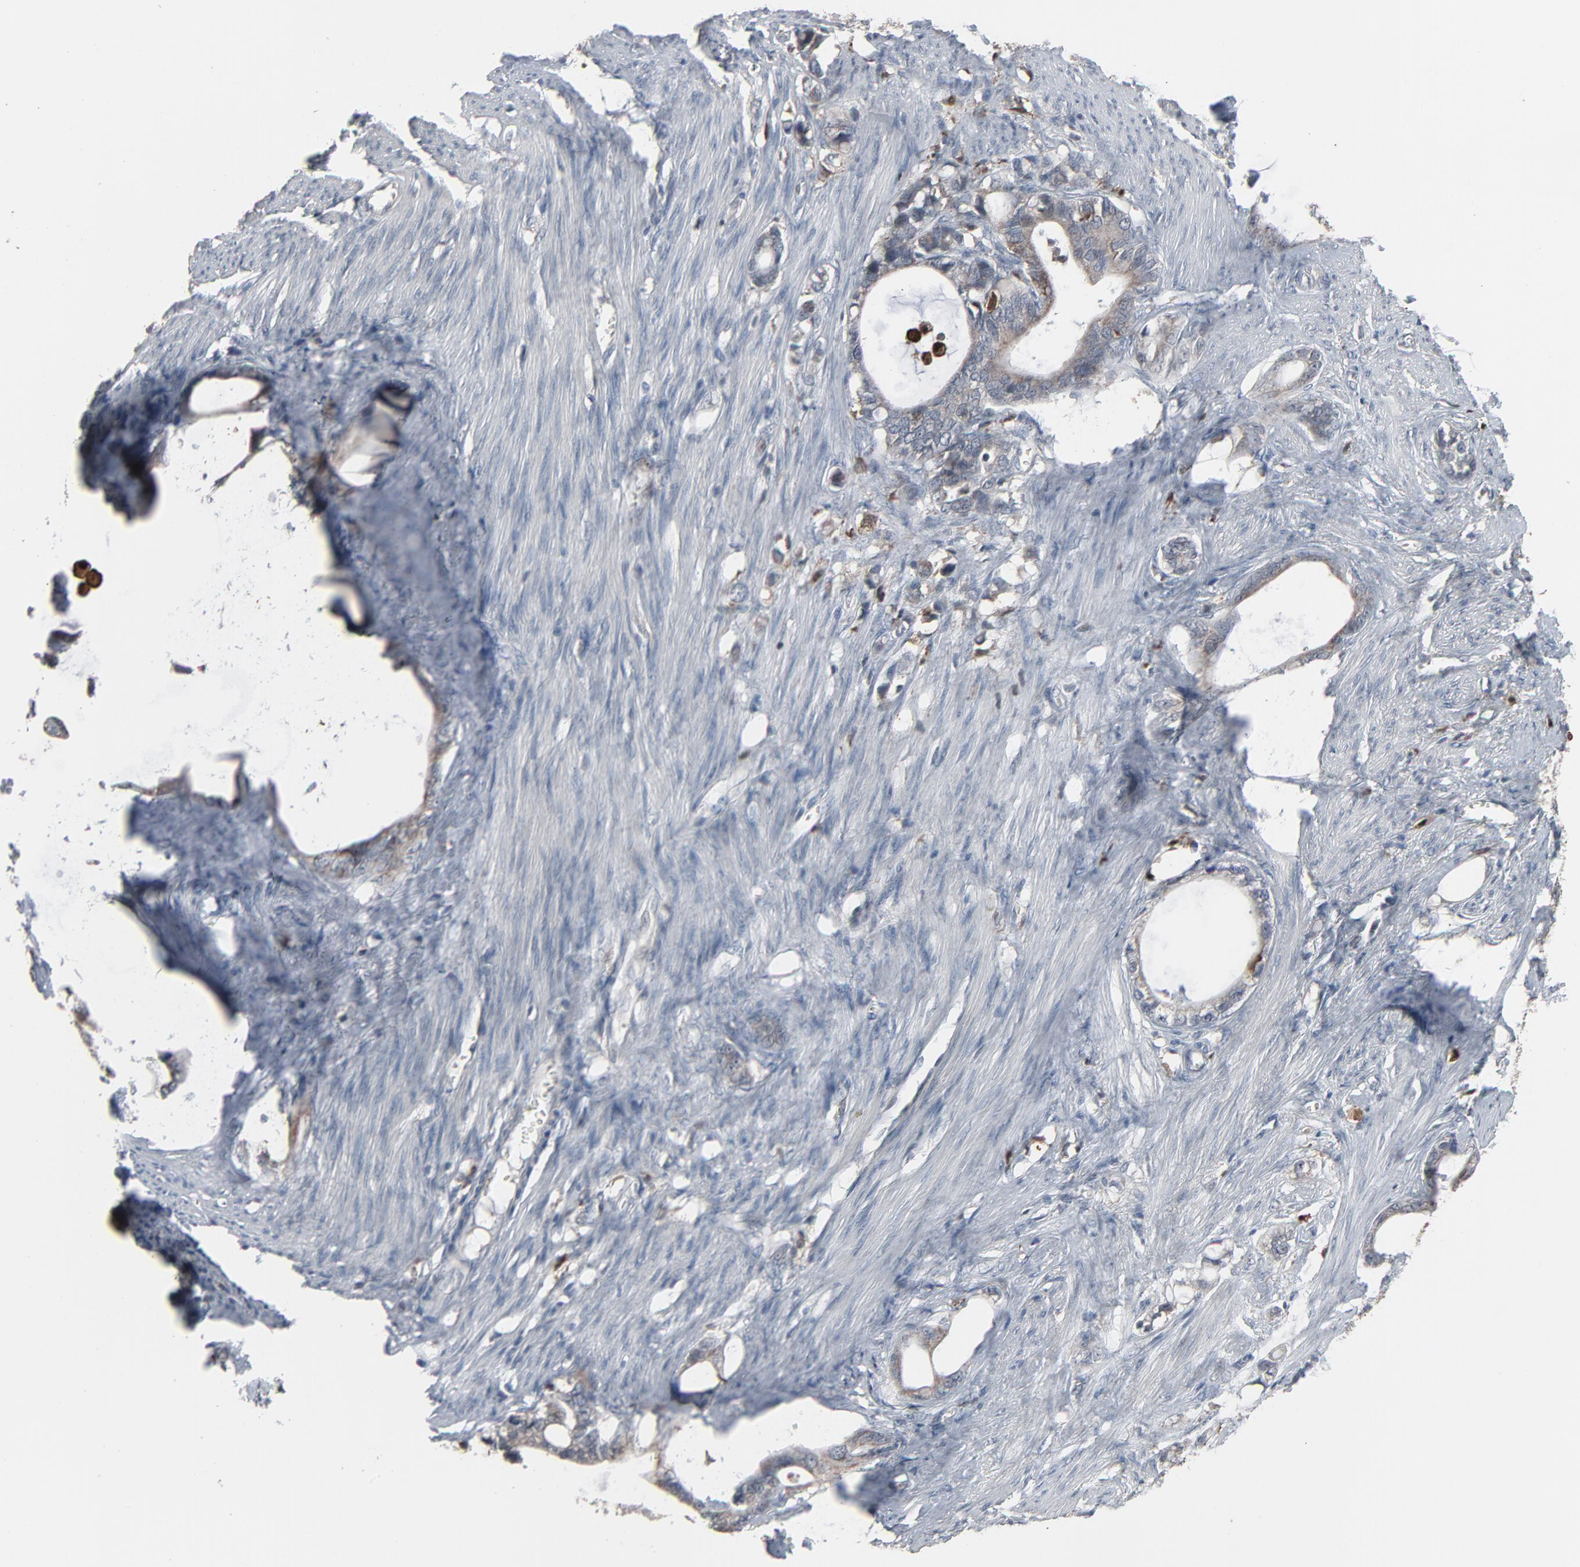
{"staining": {"intensity": "weak", "quantity": "<25%", "location": "cytoplasmic/membranous"}, "tissue": "stomach cancer", "cell_type": "Tumor cells", "image_type": "cancer", "snomed": [{"axis": "morphology", "description": "Adenocarcinoma, NOS"}, {"axis": "topography", "description": "Stomach"}], "caption": "IHC image of human adenocarcinoma (stomach) stained for a protein (brown), which shows no expression in tumor cells. Brightfield microscopy of immunohistochemistry (IHC) stained with DAB (3,3'-diaminobenzidine) (brown) and hematoxylin (blue), captured at high magnification.", "gene": "DOCK8", "patient": {"sex": "female", "age": 75}}